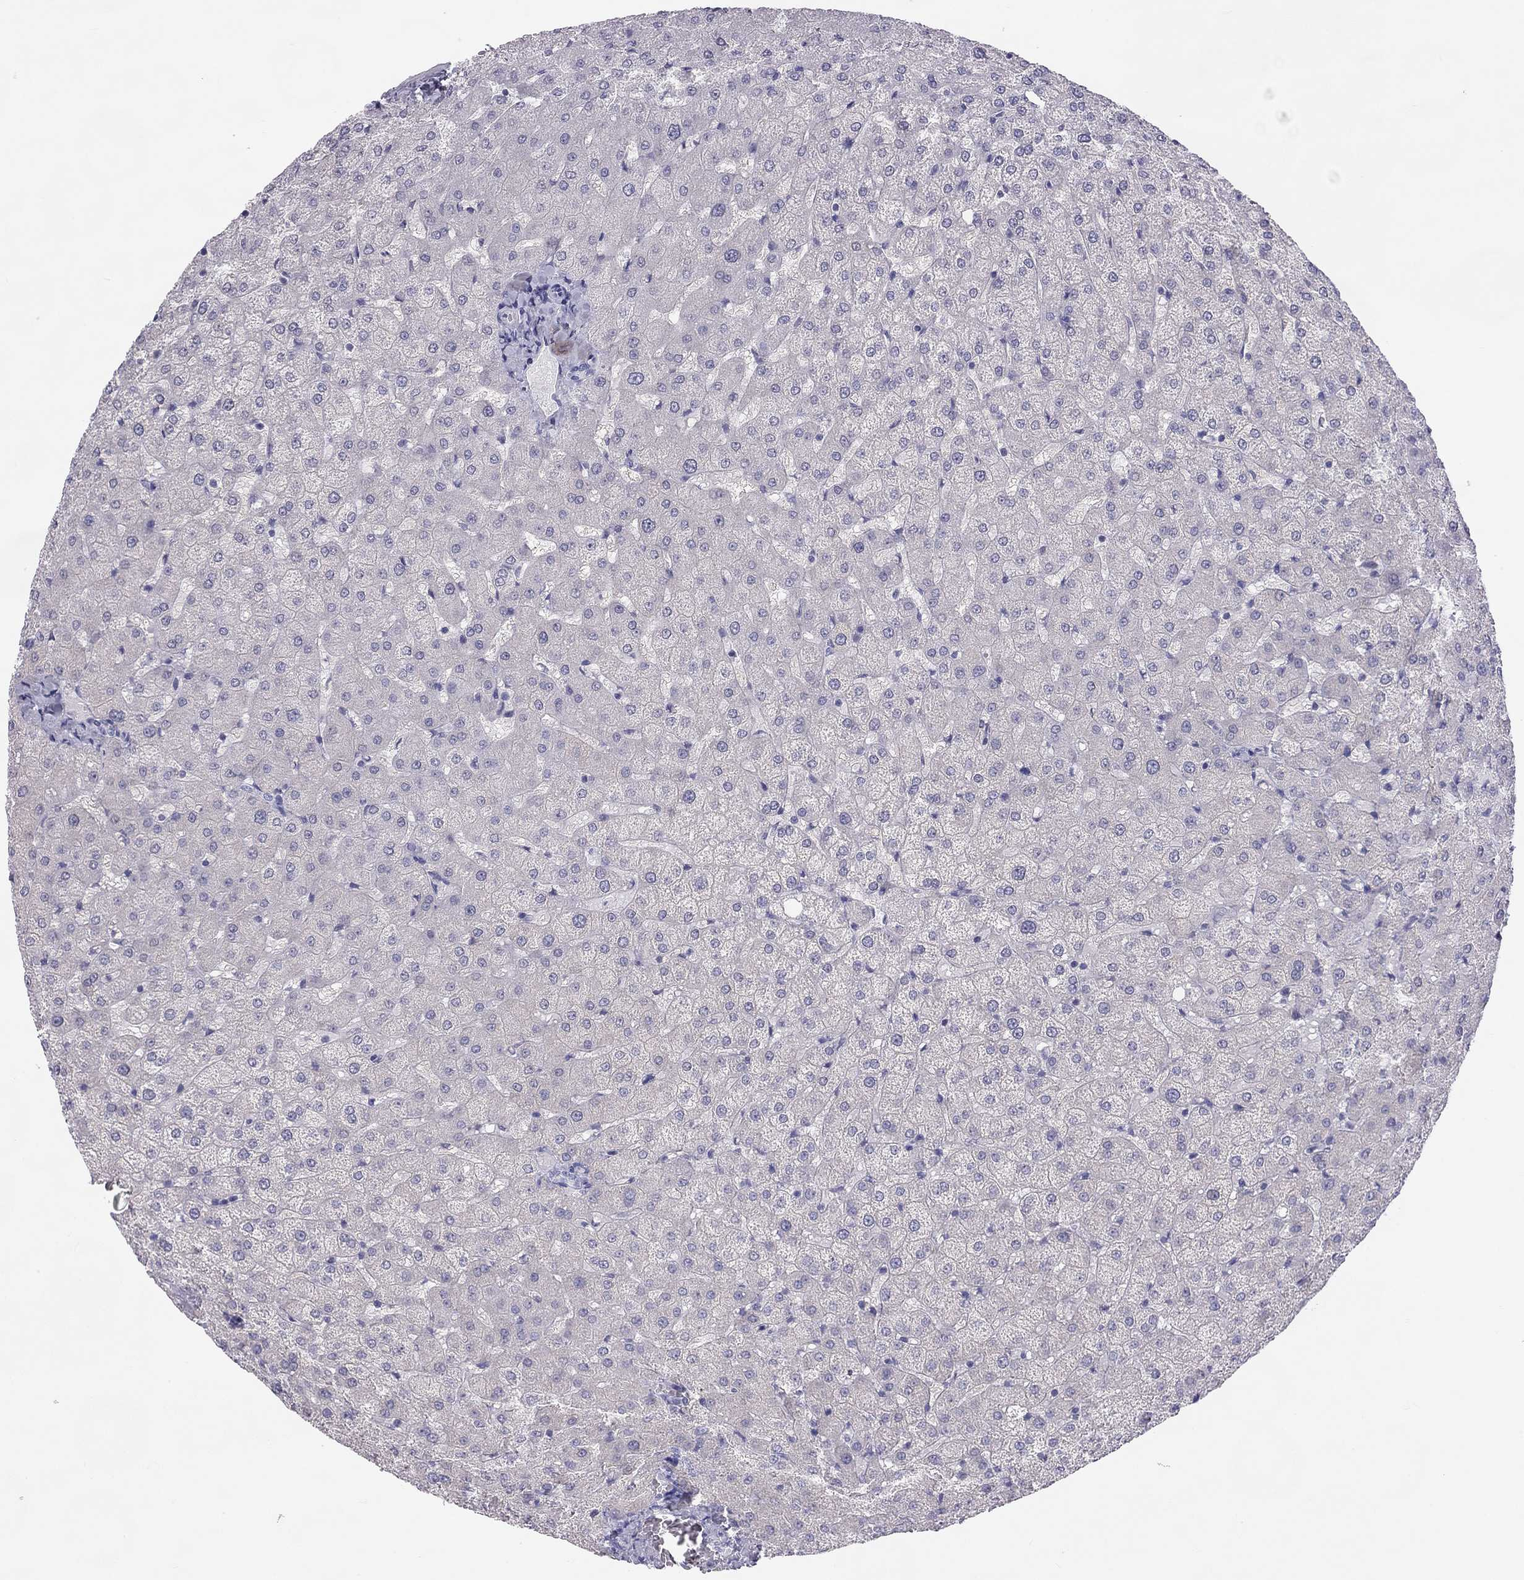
{"staining": {"intensity": "negative", "quantity": "none", "location": "none"}, "tissue": "liver", "cell_type": "Cholangiocytes", "image_type": "normal", "snomed": [{"axis": "morphology", "description": "Normal tissue, NOS"}, {"axis": "topography", "description": "Liver"}], "caption": "High power microscopy micrograph of an IHC micrograph of unremarkable liver, revealing no significant staining in cholangiocytes. The staining was performed using DAB (3,3'-diaminobenzidine) to visualize the protein expression in brown, while the nuclei were stained in blue with hematoxylin (Magnification: 20x).", "gene": "KLRG1", "patient": {"sex": "female", "age": 50}}